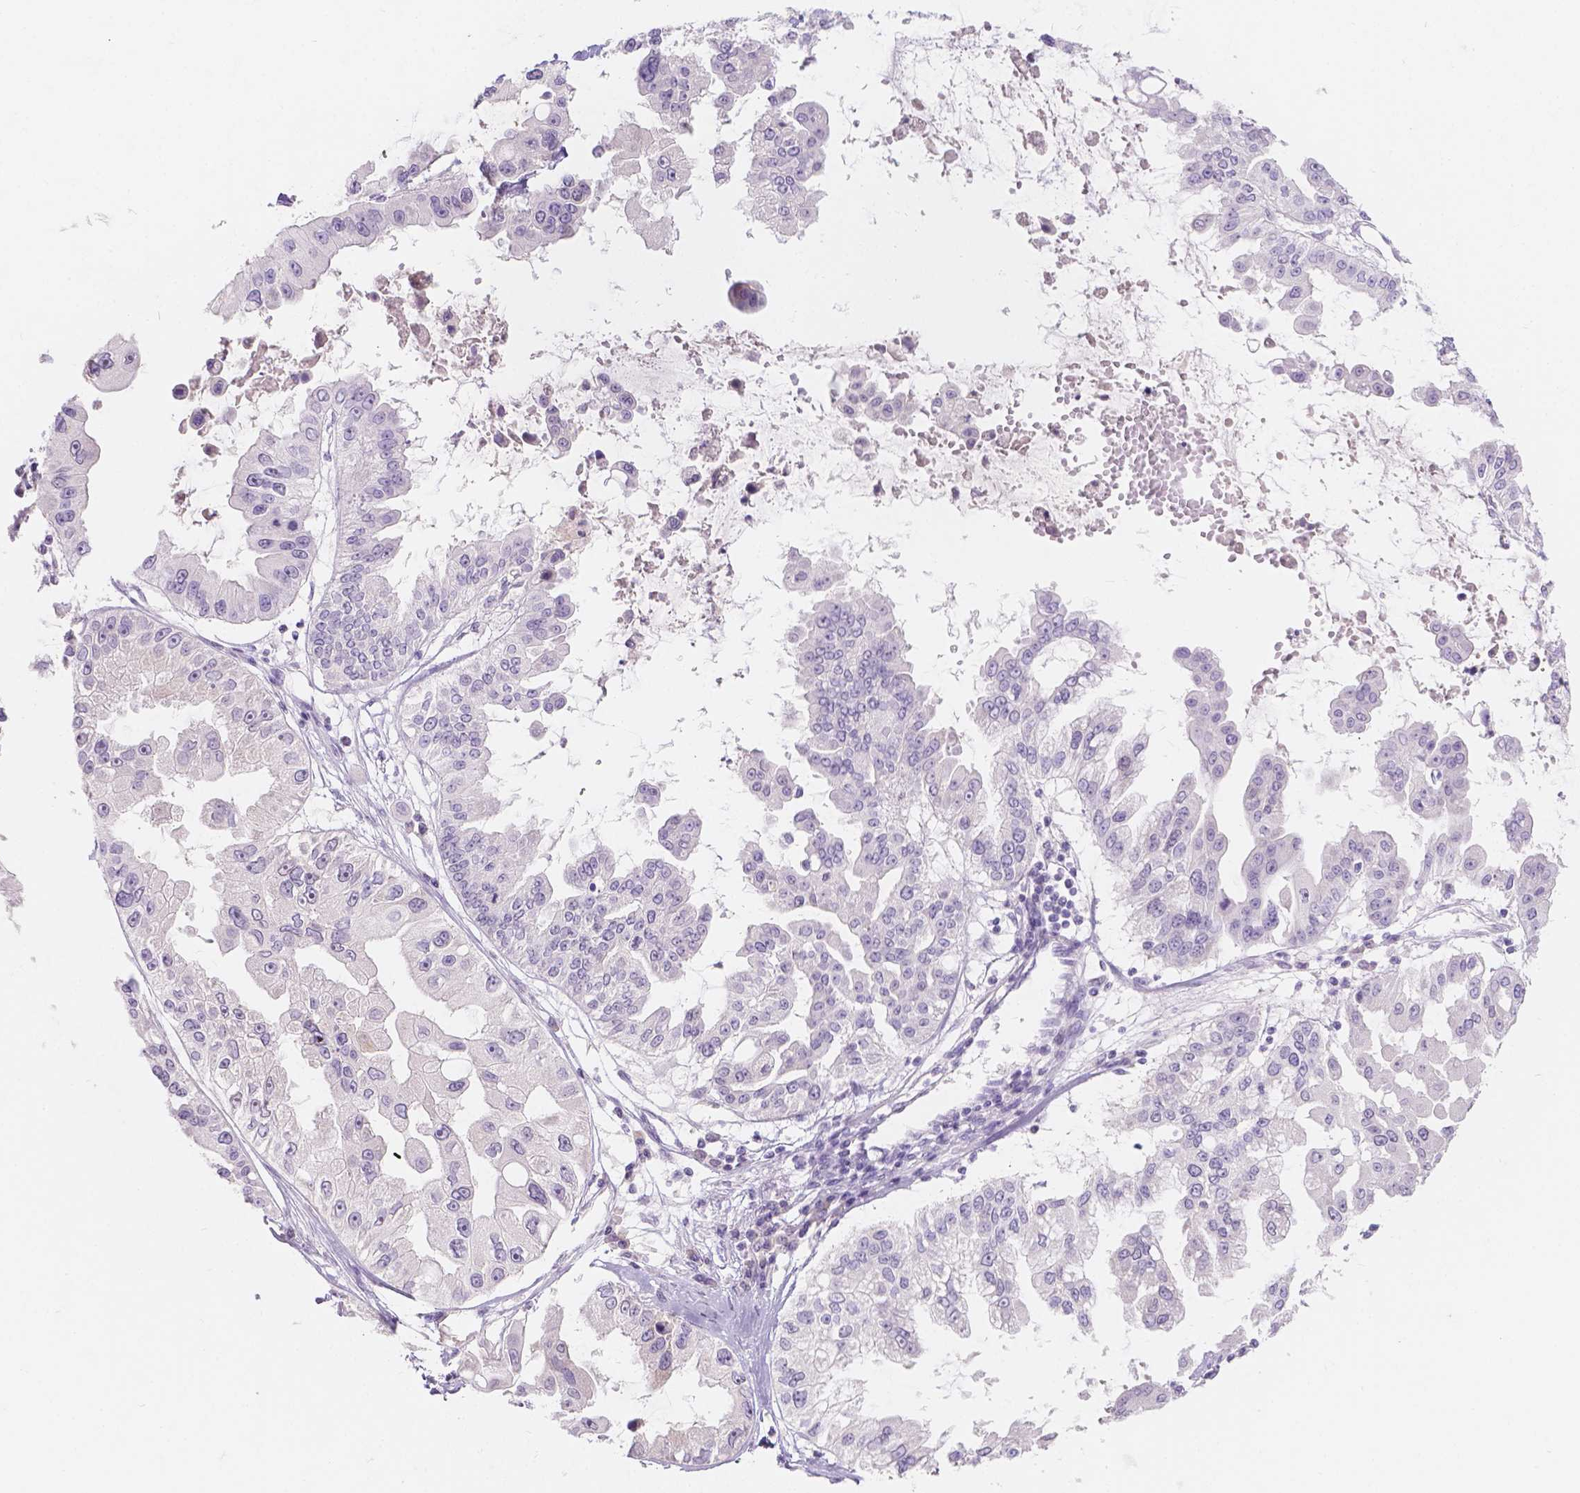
{"staining": {"intensity": "negative", "quantity": "none", "location": "none"}, "tissue": "ovarian cancer", "cell_type": "Tumor cells", "image_type": "cancer", "snomed": [{"axis": "morphology", "description": "Cystadenocarcinoma, serous, NOS"}, {"axis": "topography", "description": "Ovary"}], "caption": "This is an IHC photomicrograph of serous cystadenocarcinoma (ovarian). There is no positivity in tumor cells.", "gene": "HTN3", "patient": {"sex": "female", "age": 56}}